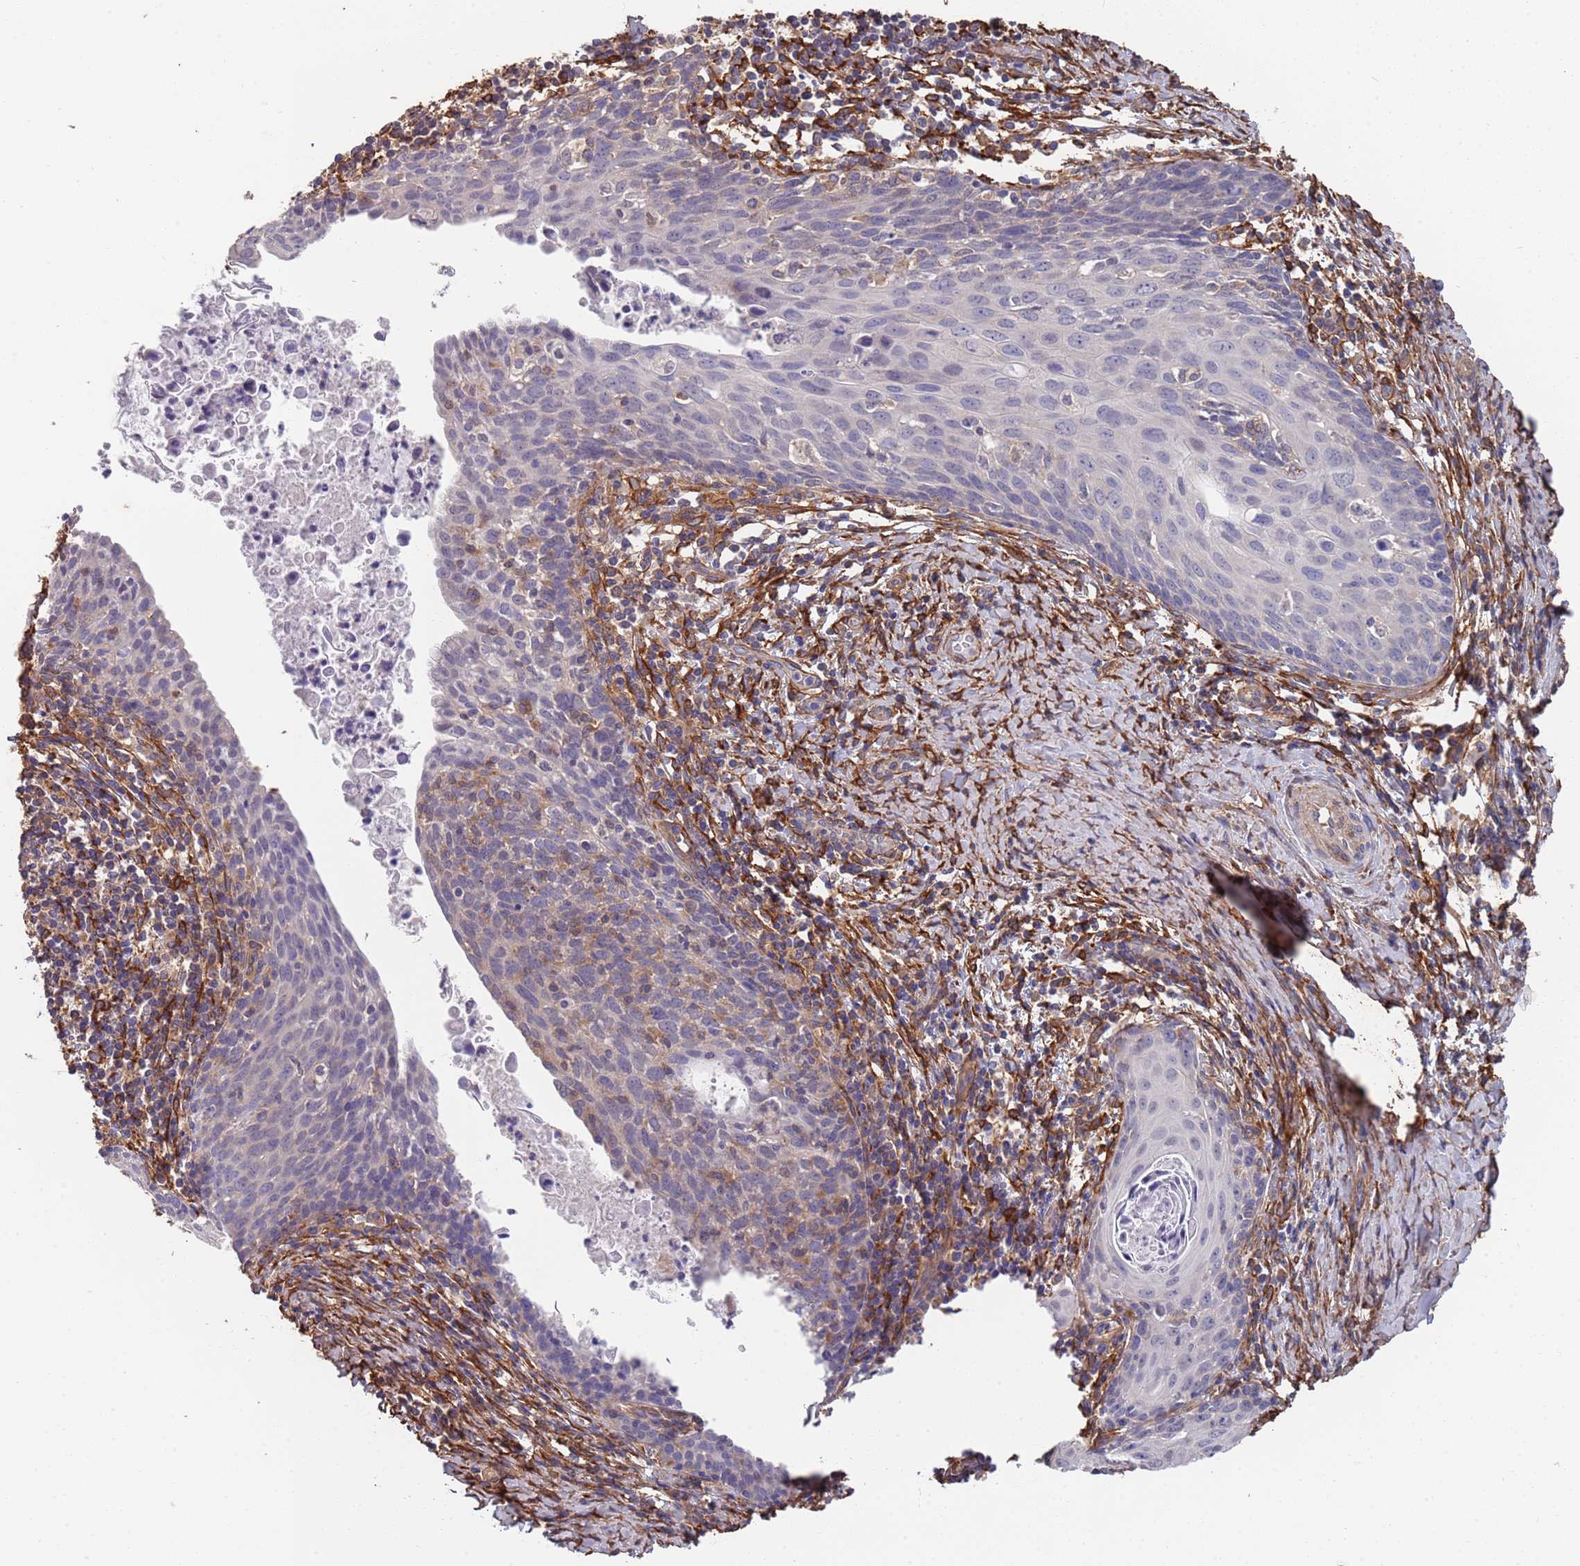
{"staining": {"intensity": "negative", "quantity": "none", "location": "none"}, "tissue": "cervical cancer", "cell_type": "Tumor cells", "image_type": "cancer", "snomed": [{"axis": "morphology", "description": "Squamous cell carcinoma, NOS"}, {"axis": "topography", "description": "Cervix"}], "caption": "Tumor cells are negative for protein expression in human cervical squamous cell carcinoma.", "gene": "ANK2", "patient": {"sex": "female", "age": 52}}